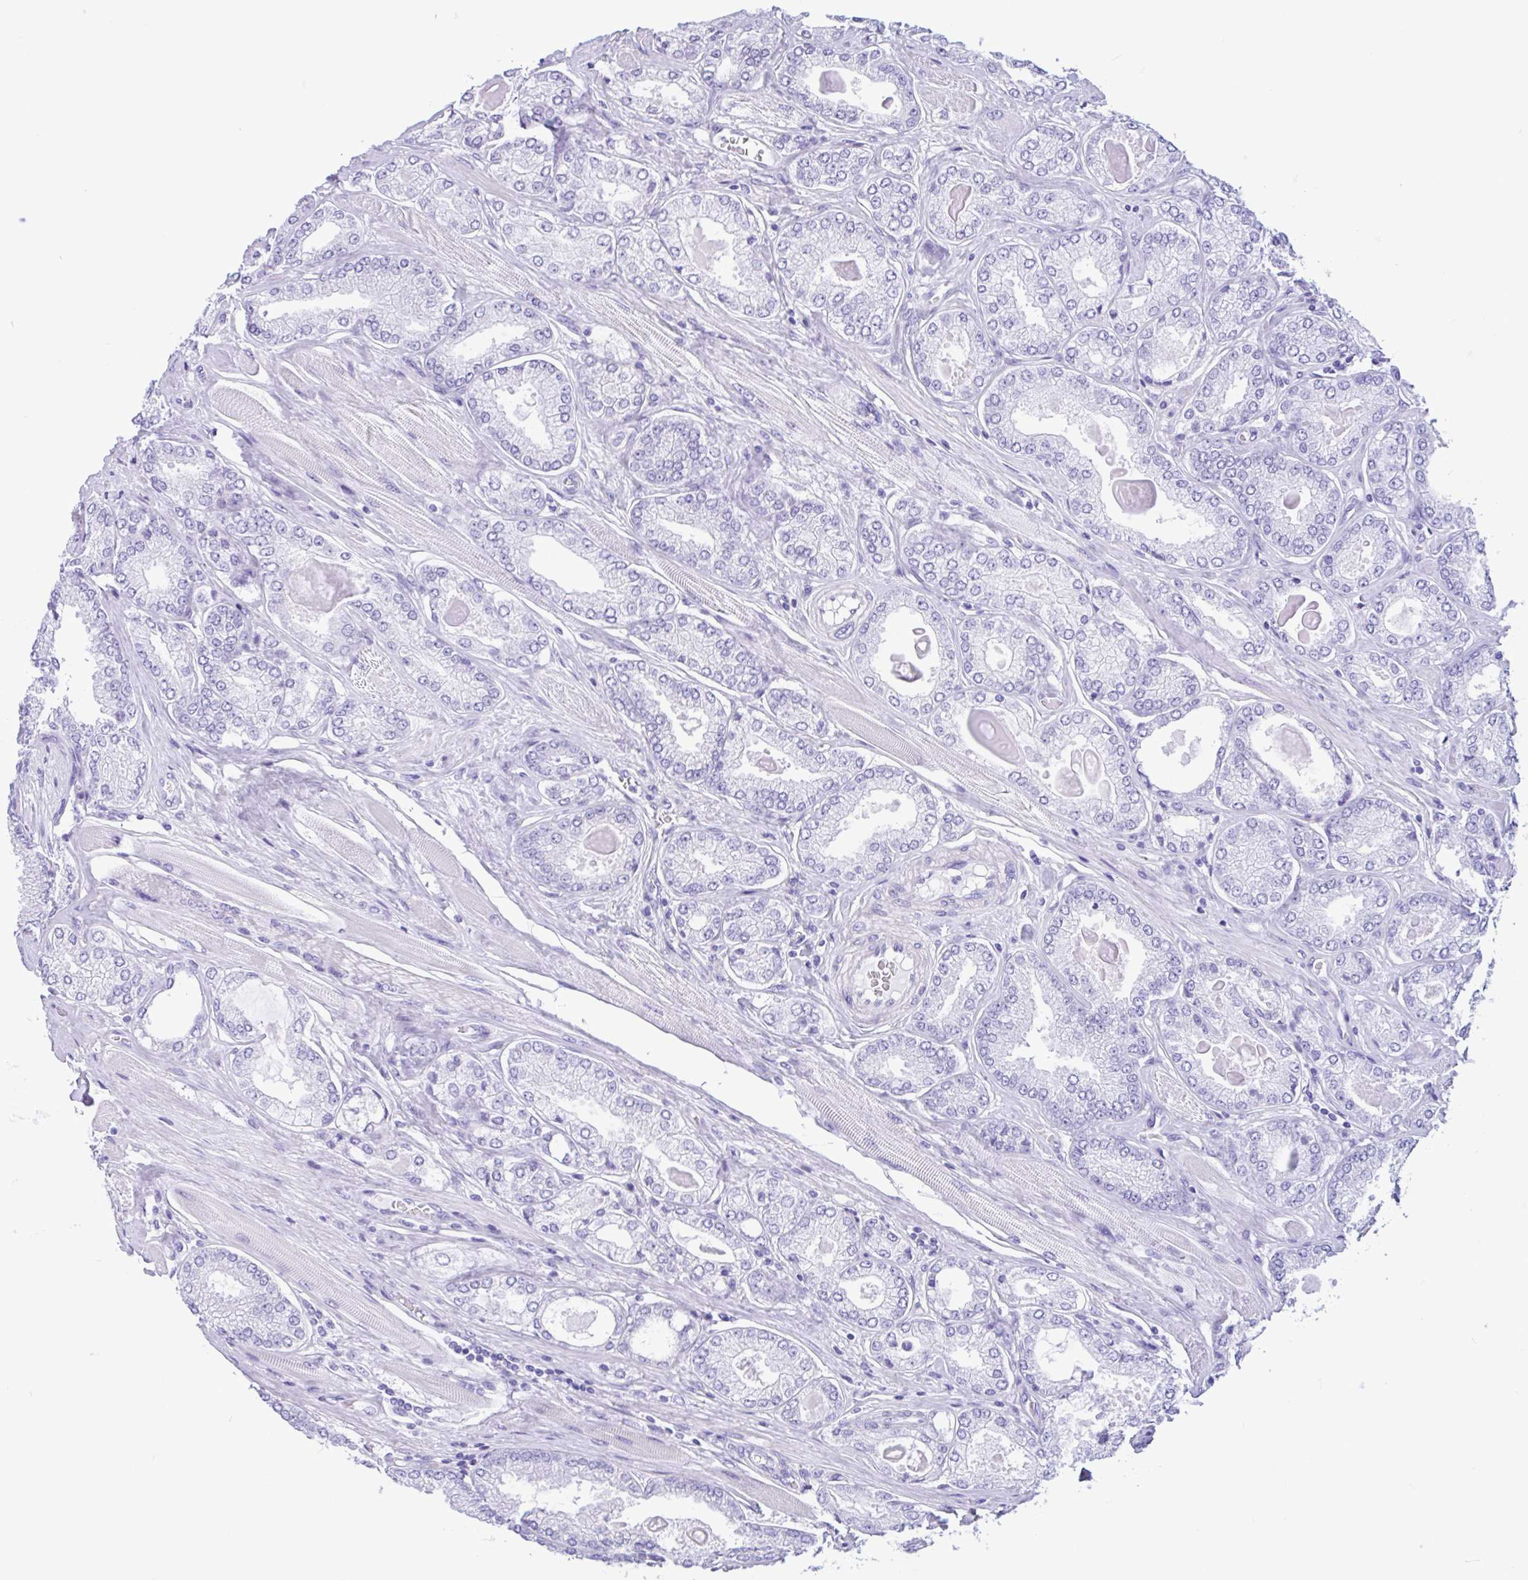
{"staining": {"intensity": "negative", "quantity": "none", "location": "none"}, "tissue": "prostate cancer", "cell_type": "Tumor cells", "image_type": "cancer", "snomed": [{"axis": "morphology", "description": "Adenocarcinoma, High grade"}, {"axis": "topography", "description": "Prostate"}], "caption": "Histopathology image shows no protein expression in tumor cells of prostate cancer (adenocarcinoma (high-grade)) tissue. The staining was performed using DAB to visualize the protein expression in brown, while the nuclei were stained in blue with hematoxylin (Magnification: 20x).", "gene": "IAPP", "patient": {"sex": "male", "age": 68}}